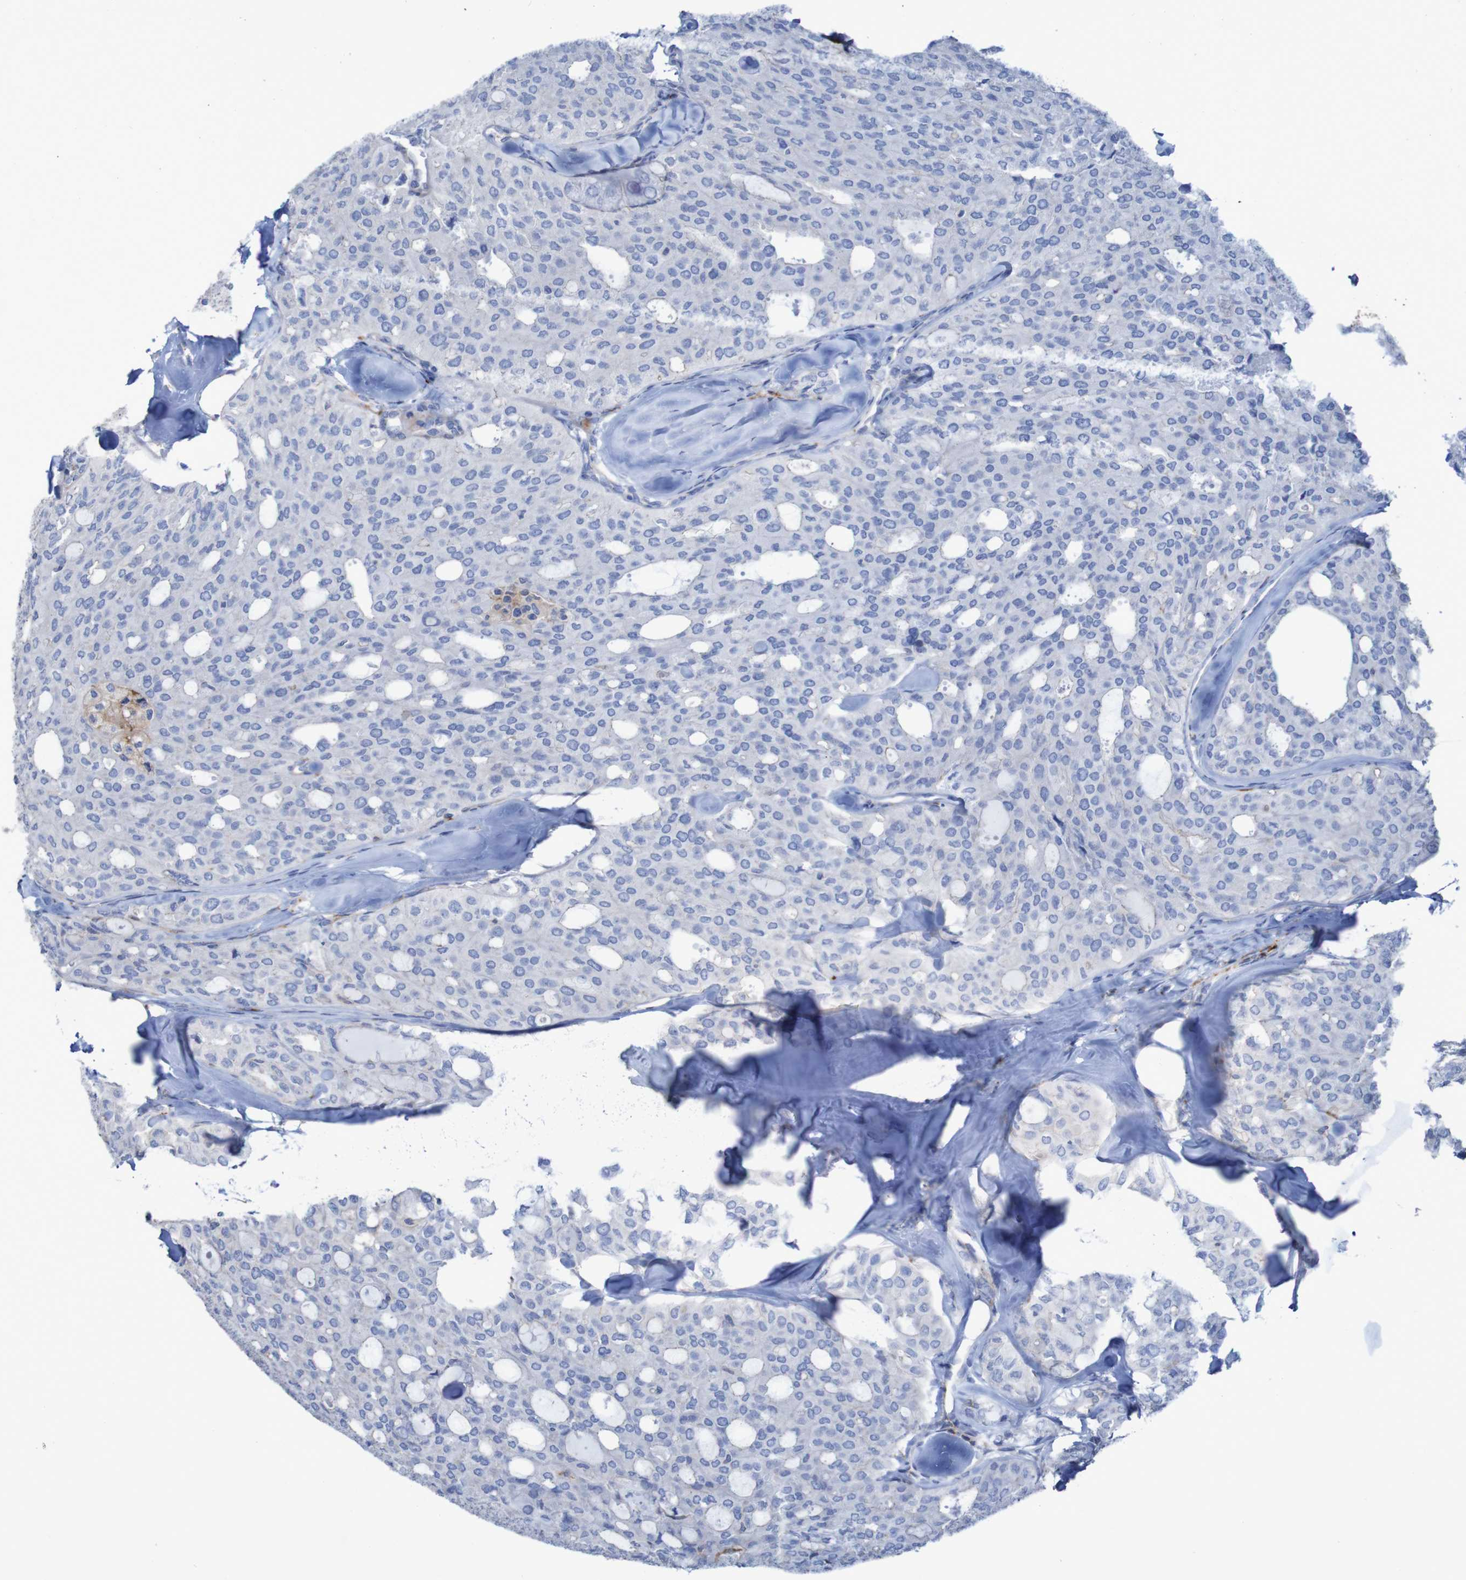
{"staining": {"intensity": "negative", "quantity": "none", "location": "none"}, "tissue": "thyroid cancer", "cell_type": "Tumor cells", "image_type": "cancer", "snomed": [{"axis": "morphology", "description": "Follicular adenoma carcinoma, NOS"}, {"axis": "topography", "description": "Thyroid gland"}], "caption": "The immunohistochemistry image has no significant positivity in tumor cells of thyroid cancer (follicular adenoma carcinoma) tissue.", "gene": "RNF182", "patient": {"sex": "male", "age": 75}}